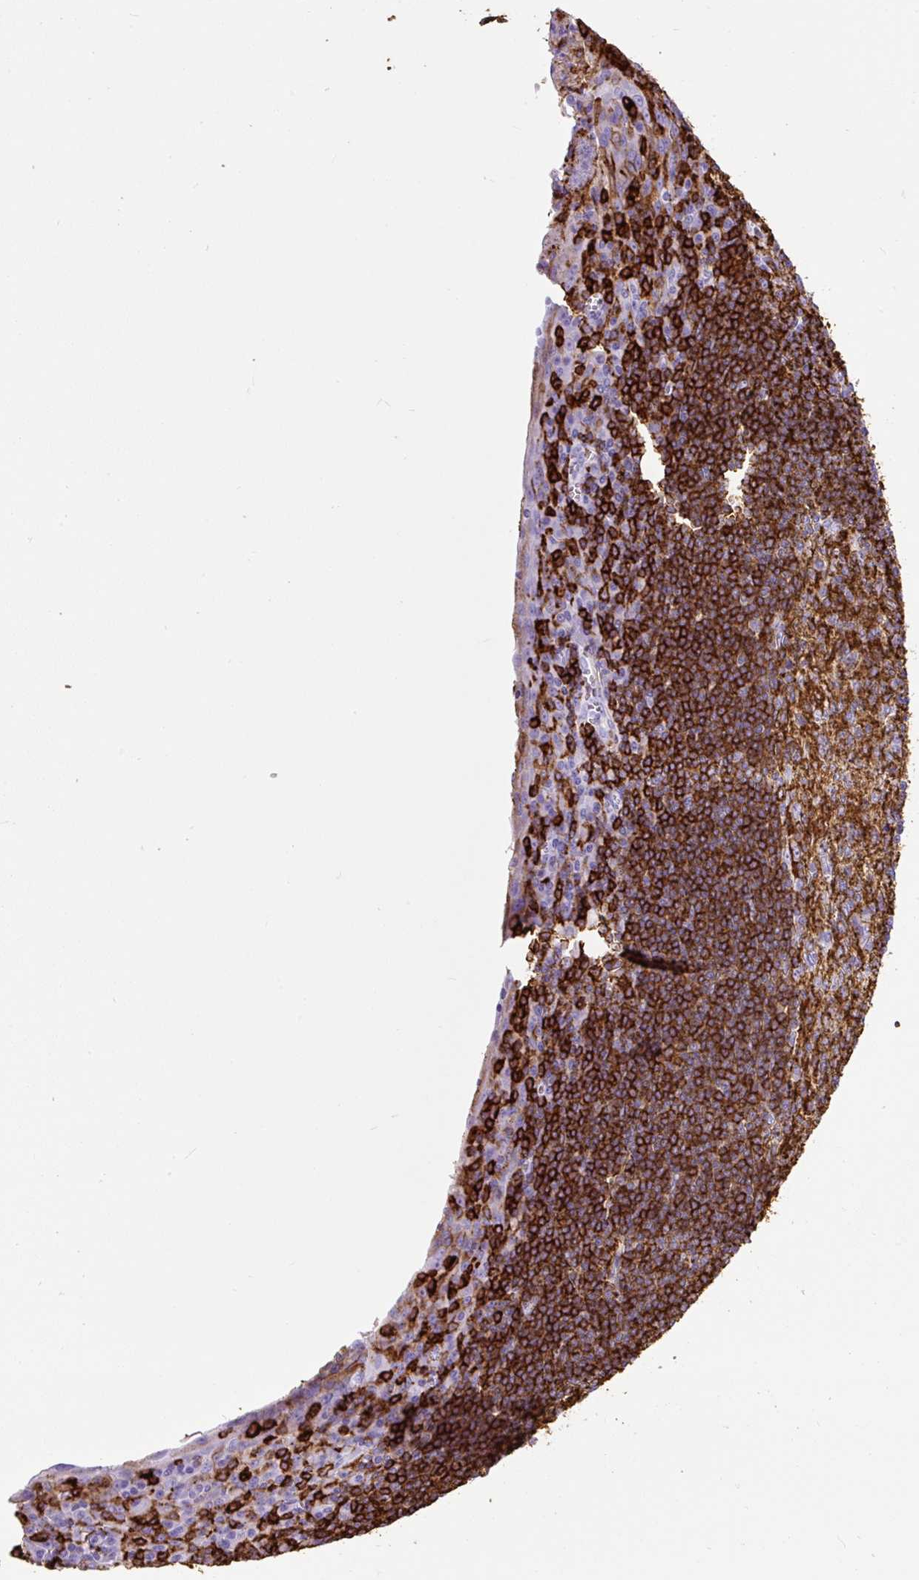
{"staining": {"intensity": "strong", "quantity": ">75%", "location": "cytoplasmic/membranous"}, "tissue": "tonsil", "cell_type": "Germinal center cells", "image_type": "normal", "snomed": [{"axis": "morphology", "description": "Normal tissue, NOS"}, {"axis": "topography", "description": "Tonsil"}], "caption": "Tonsil stained with DAB (3,3'-diaminobenzidine) IHC exhibits high levels of strong cytoplasmic/membranous expression in approximately >75% of germinal center cells. (Stains: DAB (3,3'-diaminobenzidine) in brown, nuclei in blue, Microscopy: brightfield microscopy at high magnification).", "gene": "HLA", "patient": {"sex": "male", "age": 27}}